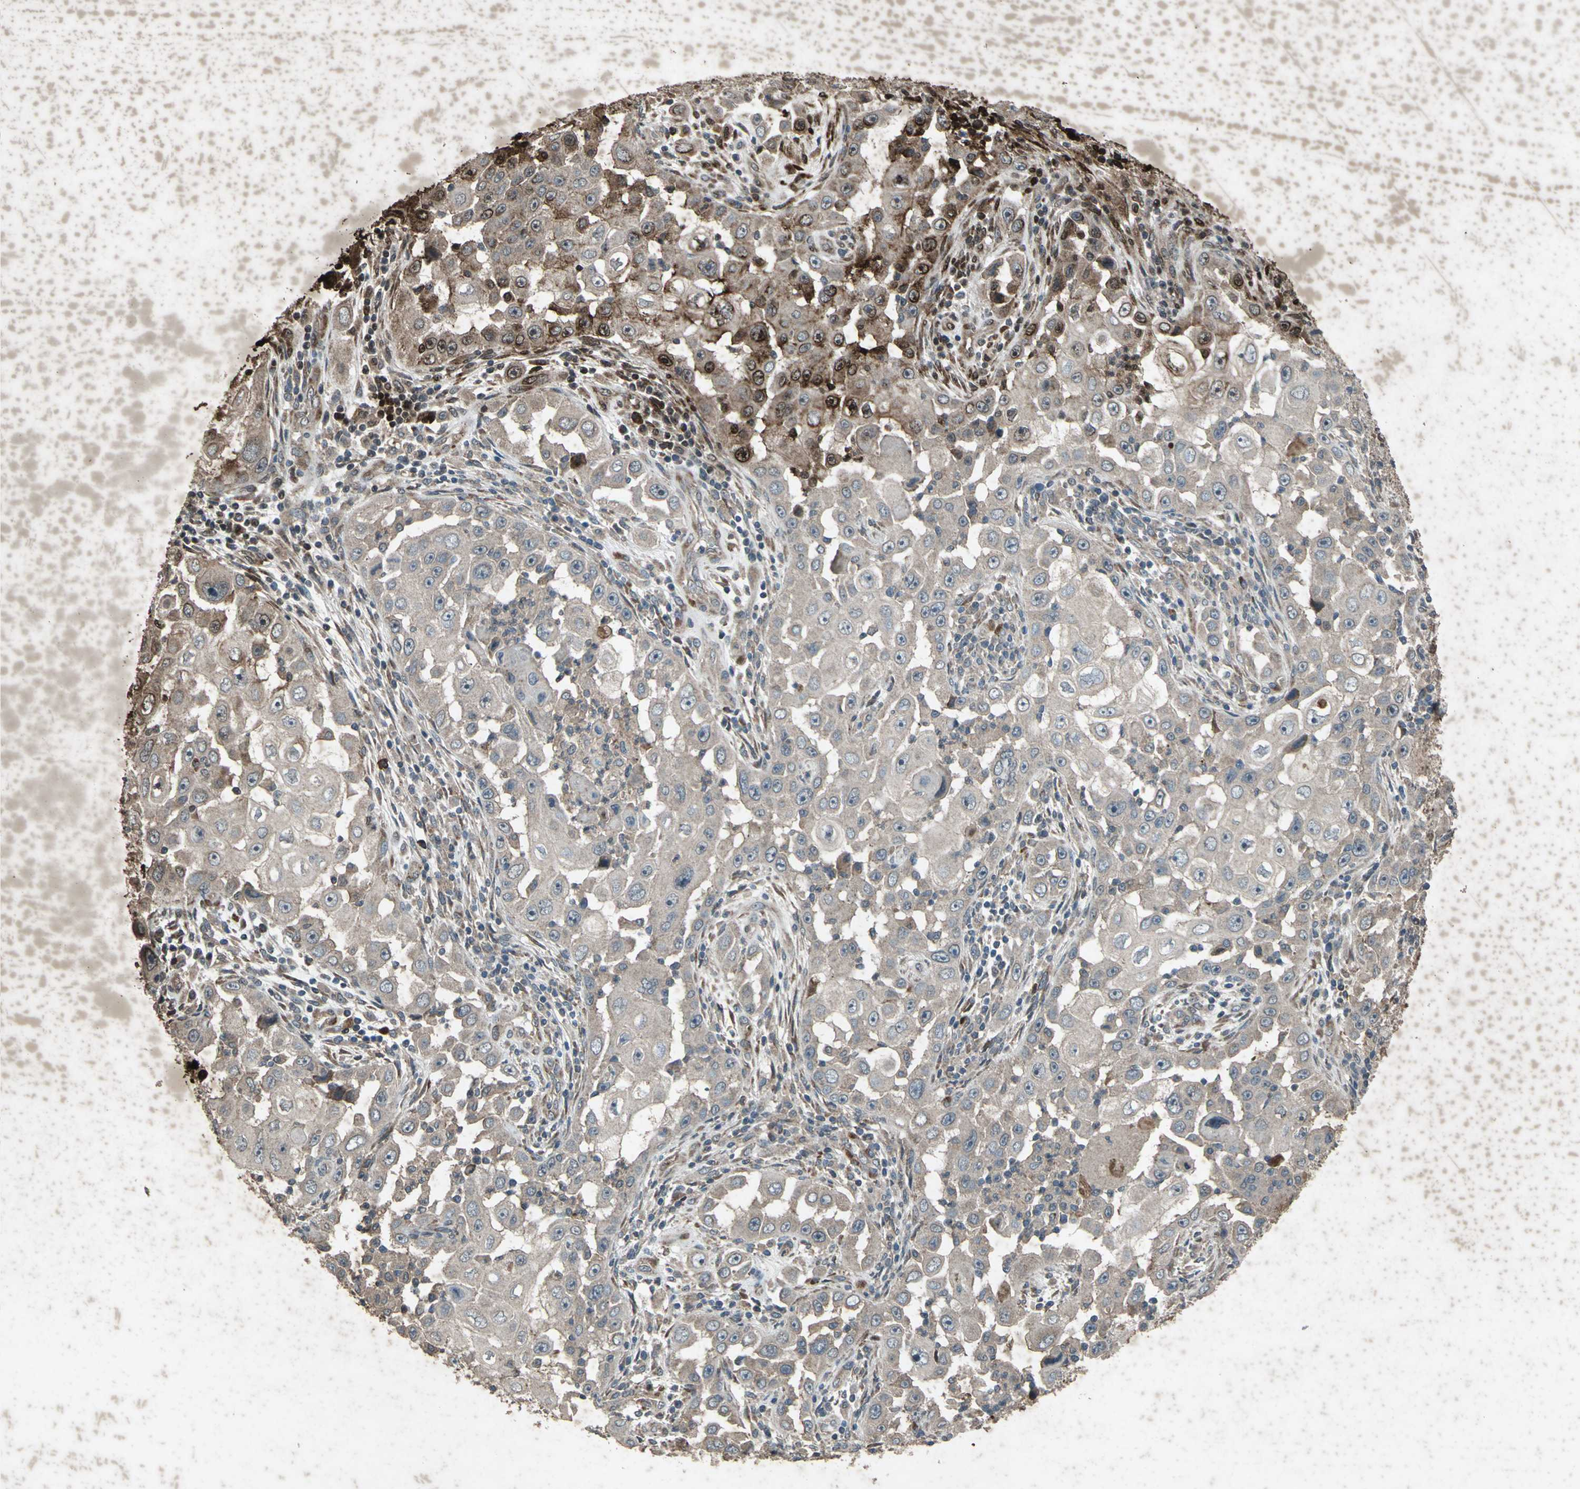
{"staining": {"intensity": "weak", "quantity": ">75%", "location": "cytoplasmic/membranous"}, "tissue": "head and neck cancer", "cell_type": "Tumor cells", "image_type": "cancer", "snomed": [{"axis": "morphology", "description": "Carcinoma, NOS"}, {"axis": "topography", "description": "Head-Neck"}], "caption": "DAB (3,3'-diaminobenzidine) immunohistochemical staining of head and neck carcinoma displays weak cytoplasmic/membranous protein expression in approximately >75% of tumor cells.", "gene": "SEPTIN4", "patient": {"sex": "male", "age": 87}}